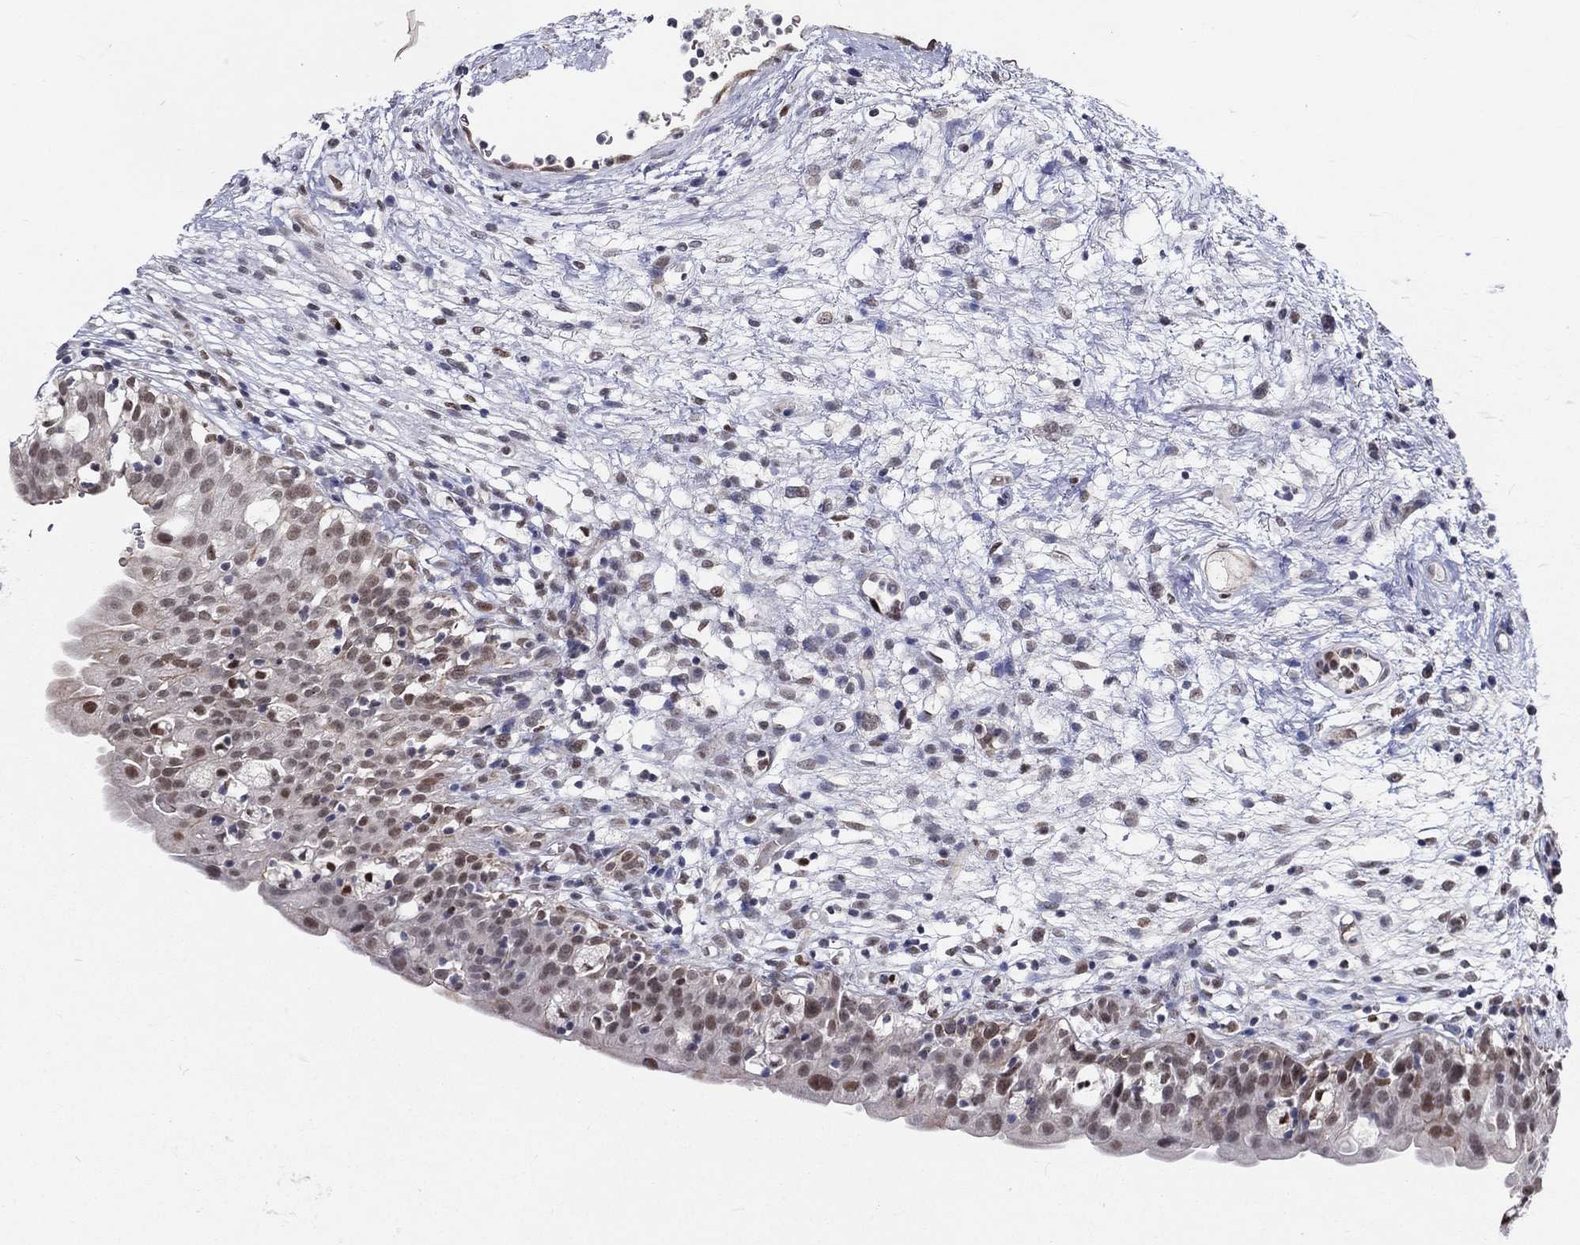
{"staining": {"intensity": "moderate", "quantity": "<25%", "location": "nuclear"}, "tissue": "urinary bladder", "cell_type": "Urothelial cells", "image_type": "normal", "snomed": [{"axis": "morphology", "description": "Normal tissue, NOS"}, {"axis": "topography", "description": "Urinary bladder"}], "caption": "High-magnification brightfield microscopy of unremarkable urinary bladder stained with DAB (3,3'-diaminobenzidine) (brown) and counterstained with hematoxylin (blue). urothelial cells exhibit moderate nuclear expression is appreciated in approximately<25% of cells. Immunohistochemistry stains the protein in brown and the nuclei are stained blue.", "gene": "ZBED1", "patient": {"sex": "male", "age": 76}}